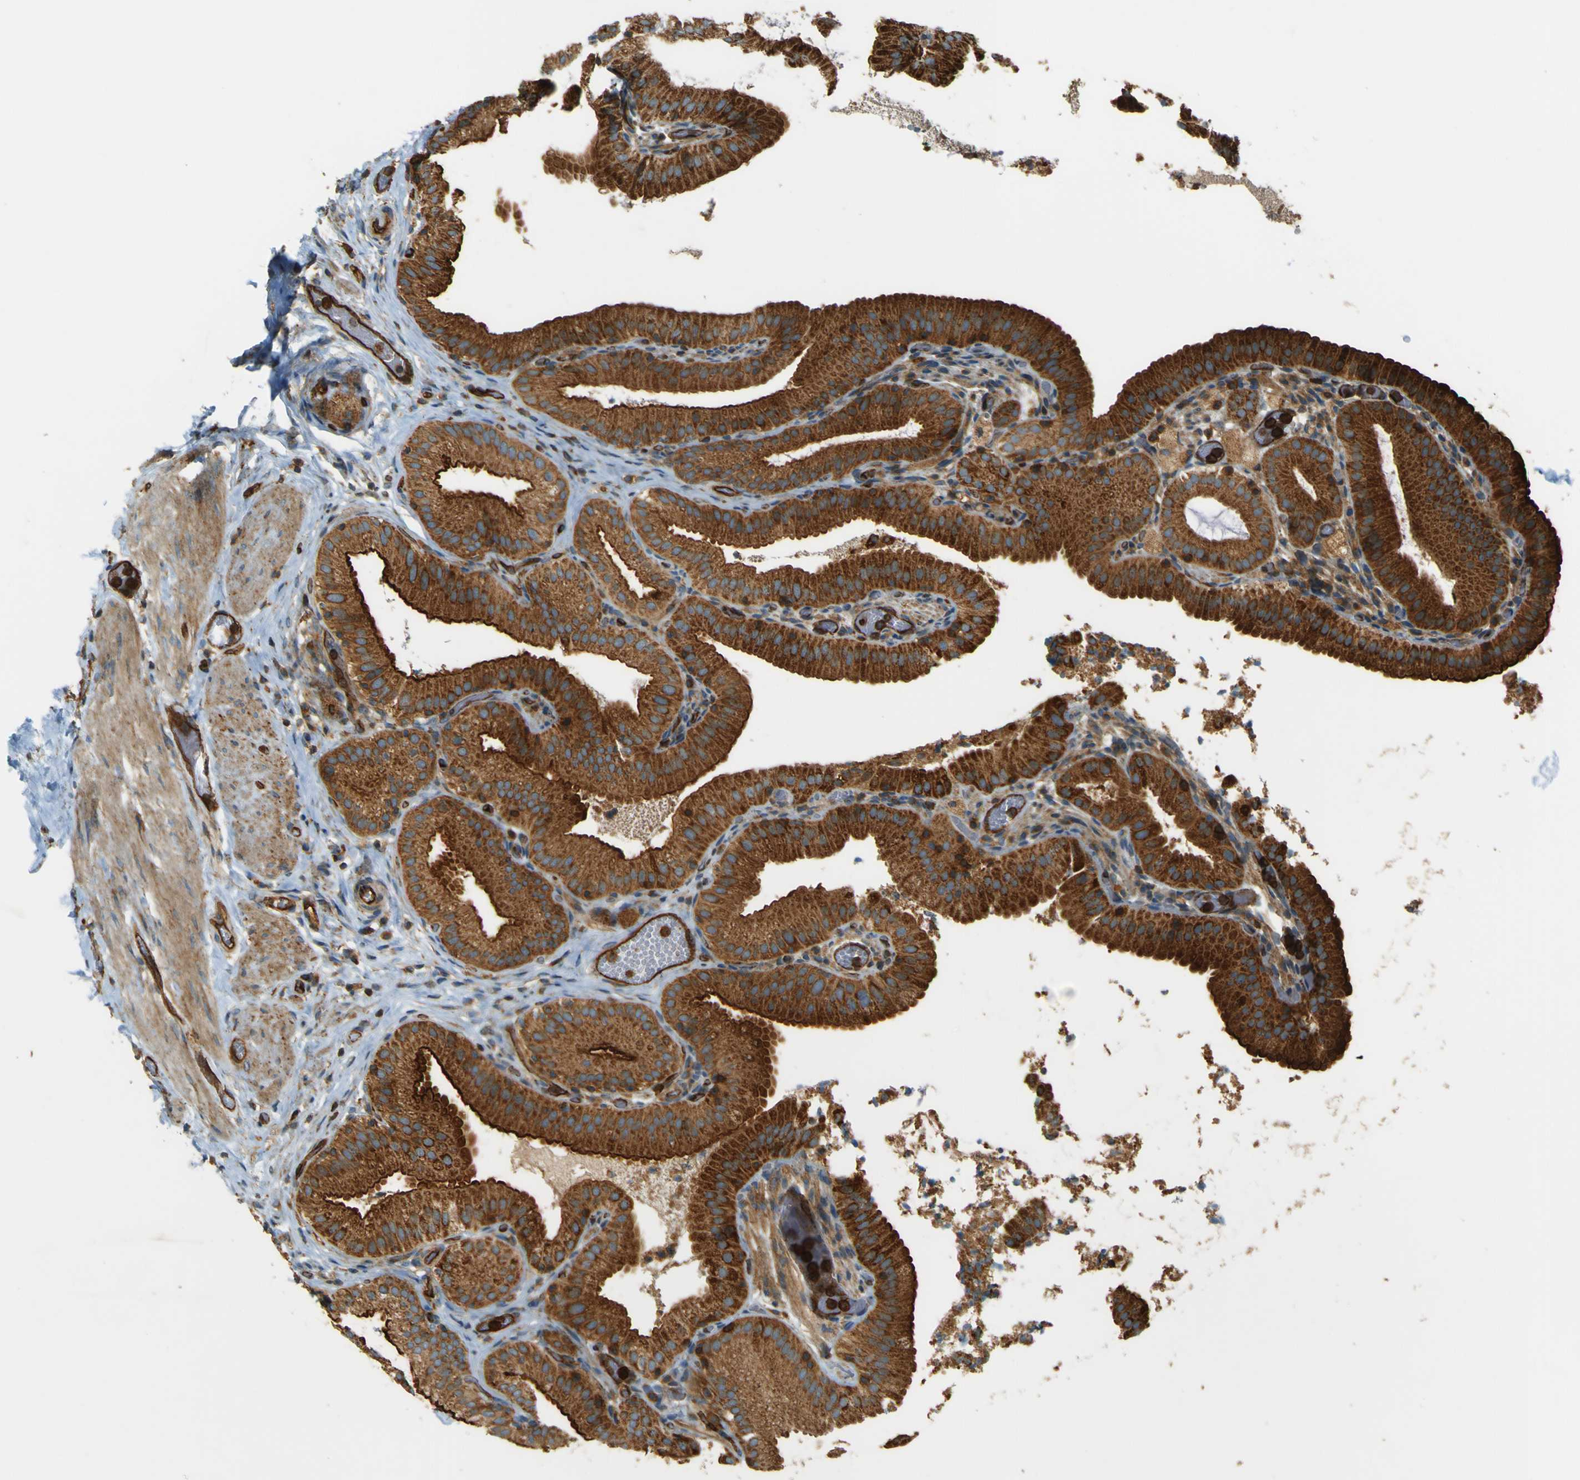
{"staining": {"intensity": "strong", "quantity": ">75%", "location": "cytoplasmic/membranous"}, "tissue": "gallbladder", "cell_type": "Glandular cells", "image_type": "normal", "snomed": [{"axis": "morphology", "description": "Normal tissue, NOS"}, {"axis": "topography", "description": "Gallbladder"}], "caption": "Immunohistochemical staining of benign human gallbladder reveals >75% levels of strong cytoplasmic/membranous protein staining in about >75% of glandular cells. (brown staining indicates protein expression, while blue staining denotes nuclei).", "gene": "DNAJC5", "patient": {"sex": "male", "age": 54}}